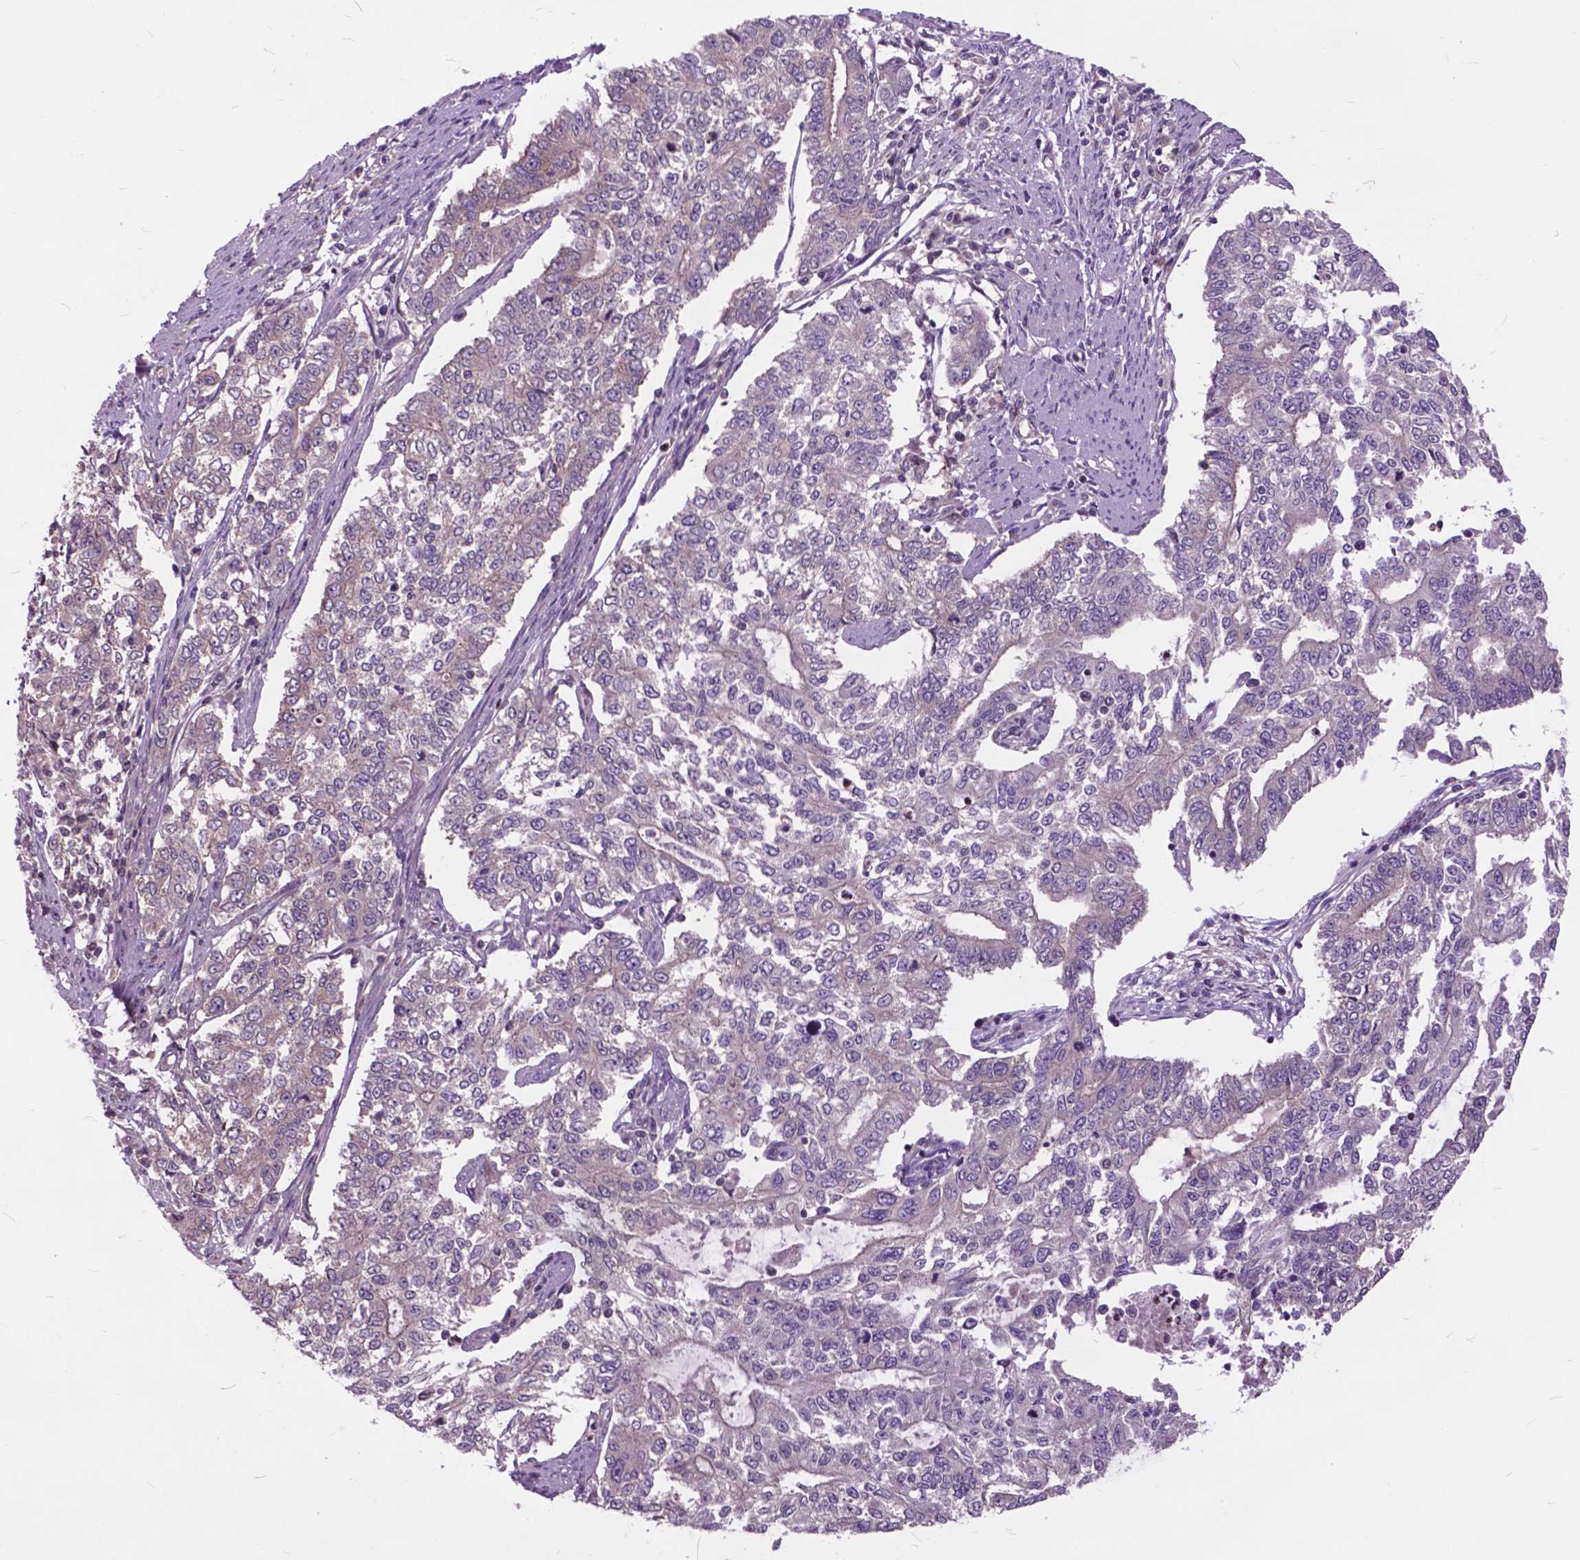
{"staining": {"intensity": "negative", "quantity": "none", "location": "none"}, "tissue": "endometrial cancer", "cell_type": "Tumor cells", "image_type": "cancer", "snomed": [{"axis": "morphology", "description": "Adenocarcinoma, NOS"}, {"axis": "topography", "description": "Uterus"}], "caption": "Tumor cells show no significant protein staining in adenocarcinoma (endometrial).", "gene": "ARAF", "patient": {"sex": "female", "age": 59}}